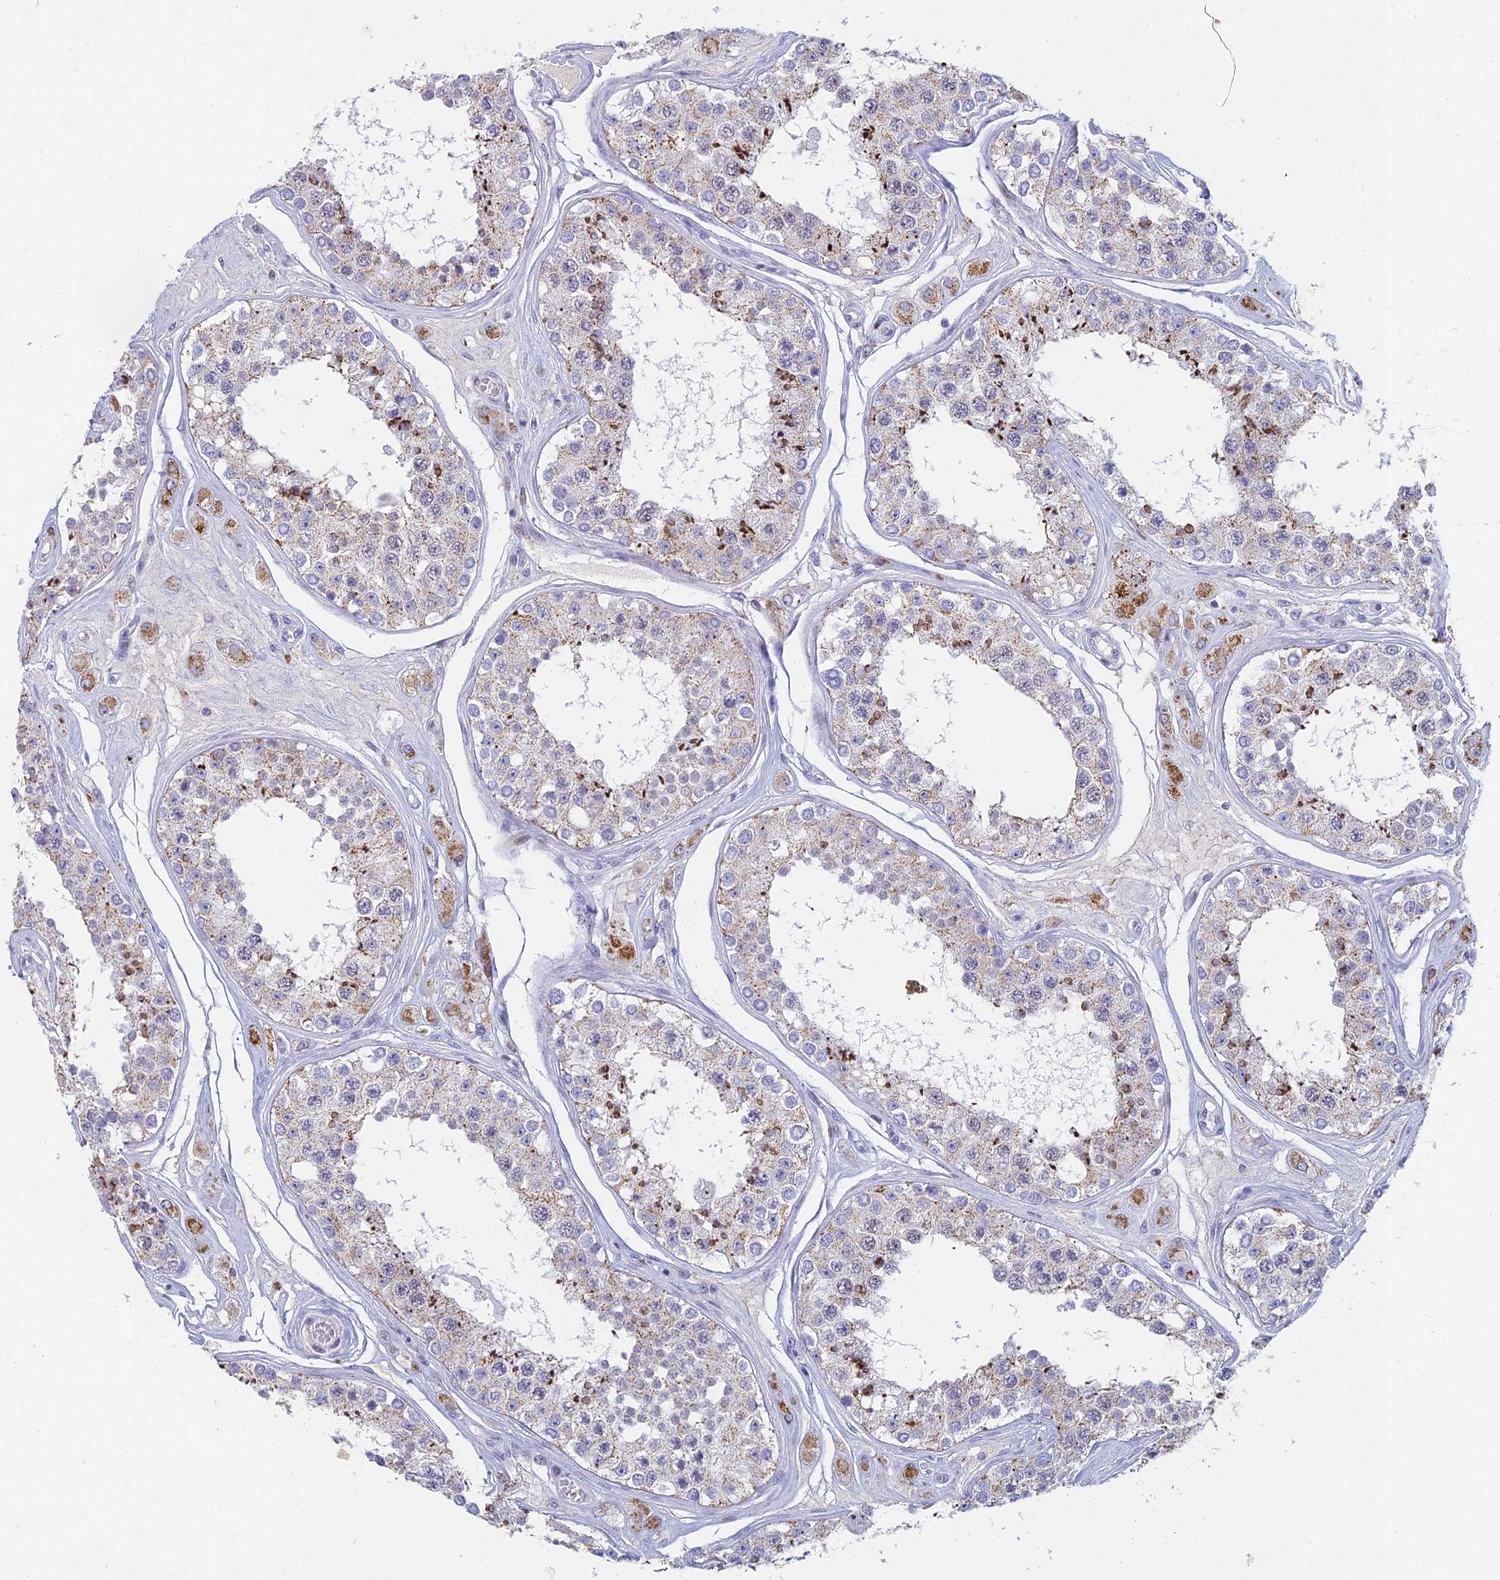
{"staining": {"intensity": "moderate", "quantity": "25%-75%", "location": "cytoplasmic/membranous,nuclear"}, "tissue": "testis", "cell_type": "Cells in seminiferous ducts", "image_type": "normal", "snomed": [{"axis": "morphology", "description": "Normal tissue, NOS"}, {"axis": "topography", "description": "Testis"}], "caption": "Cells in seminiferous ducts display medium levels of moderate cytoplasmic/membranous,nuclear staining in about 25%-75% of cells in normal testis. (brown staining indicates protein expression, while blue staining denotes nuclei).", "gene": "REXO5", "patient": {"sex": "male", "age": 25}}